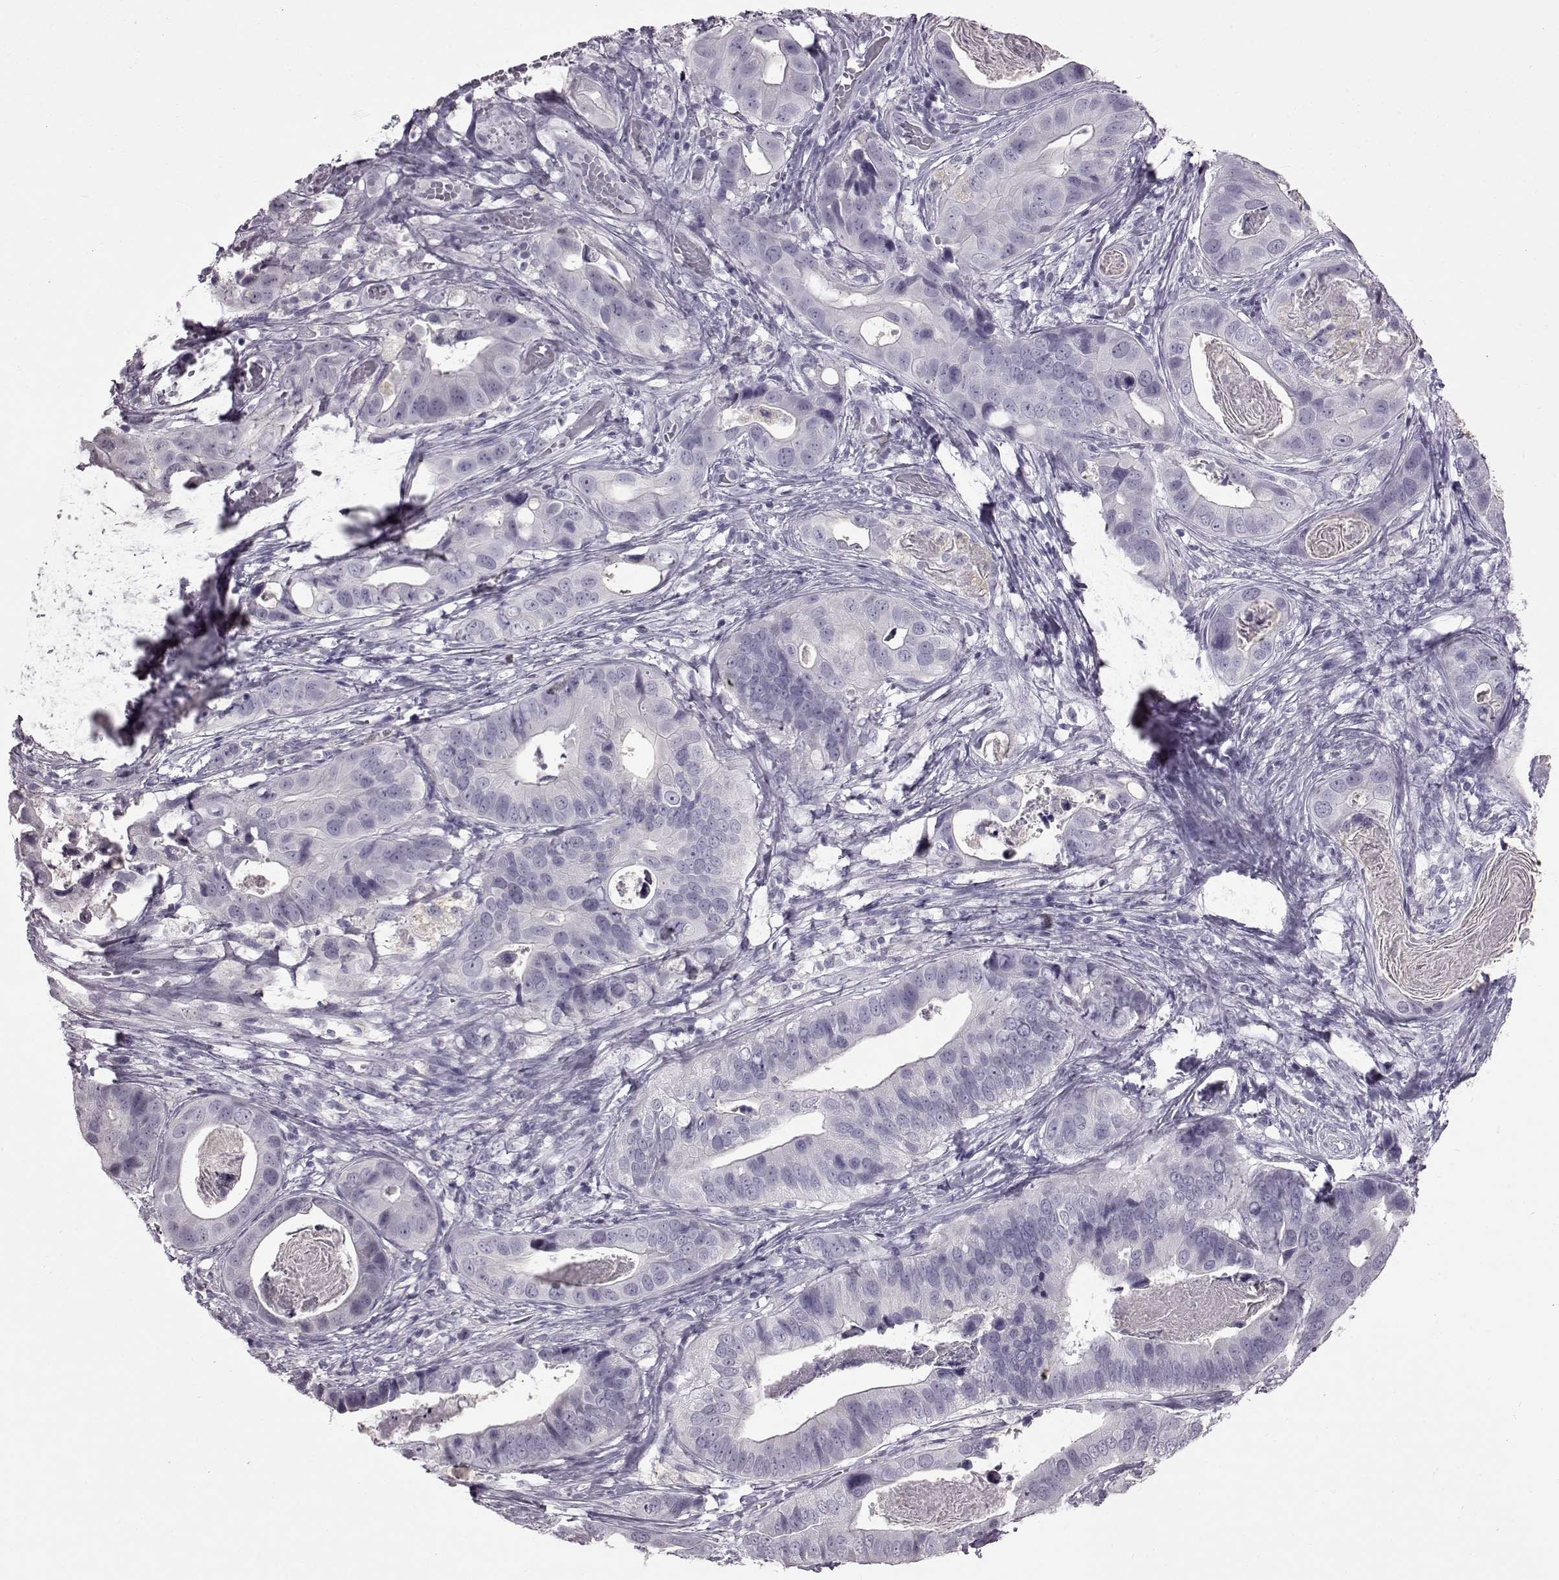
{"staining": {"intensity": "negative", "quantity": "none", "location": "none"}, "tissue": "stomach cancer", "cell_type": "Tumor cells", "image_type": "cancer", "snomed": [{"axis": "morphology", "description": "Adenocarcinoma, NOS"}, {"axis": "topography", "description": "Stomach"}], "caption": "IHC of human adenocarcinoma (stomach) exhibits no staining in tumor cells. (Brightfield microscopy of DAB (3,3'-diaminobenzidine) IHC at high magnification).", "gene": "SLC28A2", "patient": {"sex": "male", "age": 84}}